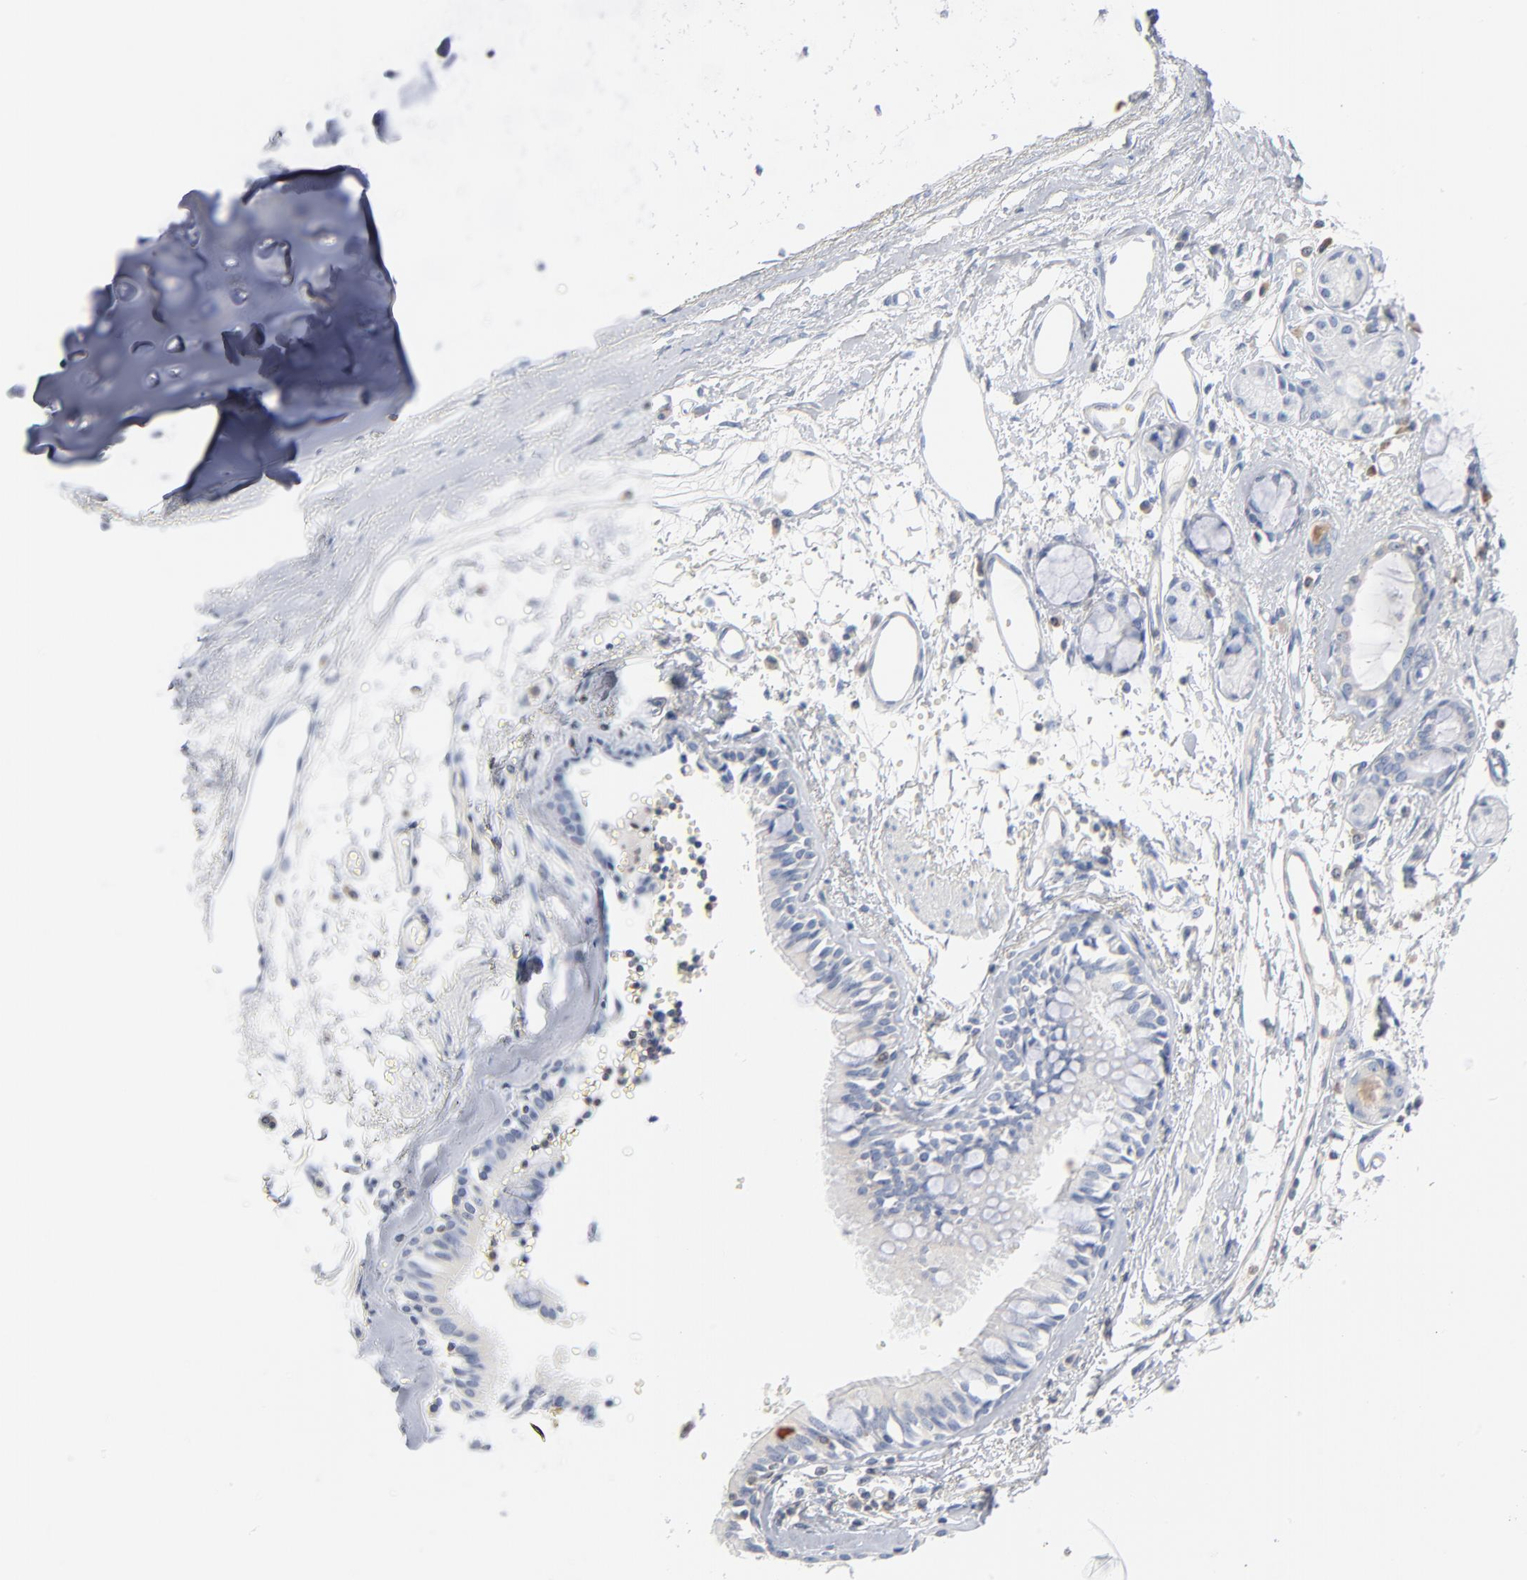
{"staining": {"intensity": "negative", "quantity": "none", "location": "none"}, "tissue": "bronchus", "cell_type": "Respiratory epithelial cells", "image_type": "normal", "snomed": [{"axis": "morphology", "description": "Normal tissue, NOS"}, {"axis": "topography", "description": "Bronchus"}, {"axis": "topography", "description": "Lung"}], "caption": "Normal bronchus was stained to show a protein in brown. There is no significant expression in respiratory epithelial cells. (Brightfield microscopy of DAB IHC at high magnification).", "gene": "PTK2B", "patient": {"sex": "female", "age": 56}}